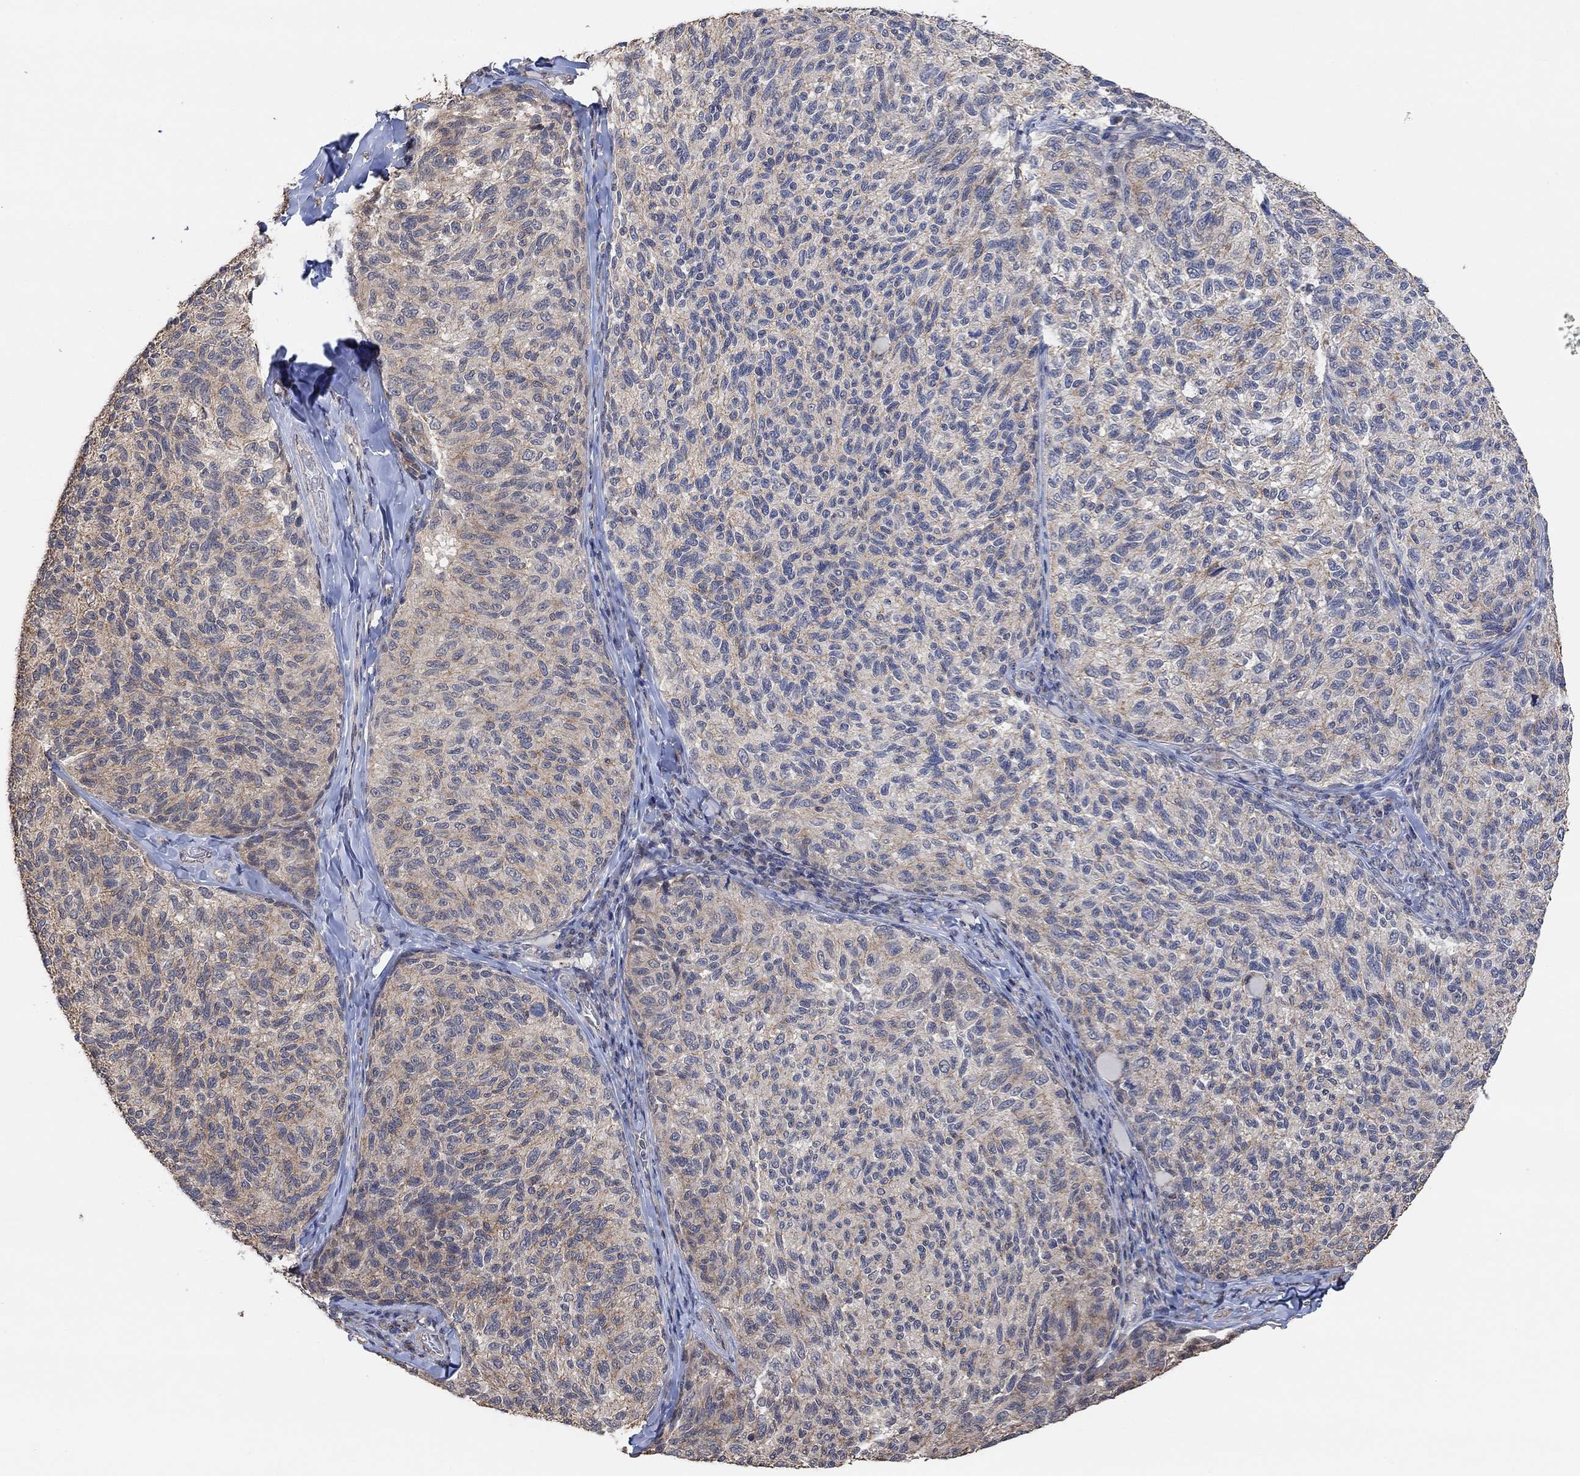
{"staining": {"intensity": "weak", "quantity": "25%-75%", "location": "cytoplasmic/membranous"}, "tissue": "melanoma", "cell_type": "Tumor cells", "image_type": "cancer", "snomed": [{"axis": "morphology", "description": "Malignant melanoma, NOS"}, {"axis": "topography", "description": "Skin"}], "caption": "The micrograph shows immunohistochemical staining of malignant melanoma. There is weak cytoplasmic/membranous staining is present in approximately 25%-75% of tumor cells.", "gene": "UNC5B", "patient": {"sex": "female", "age": 73}}